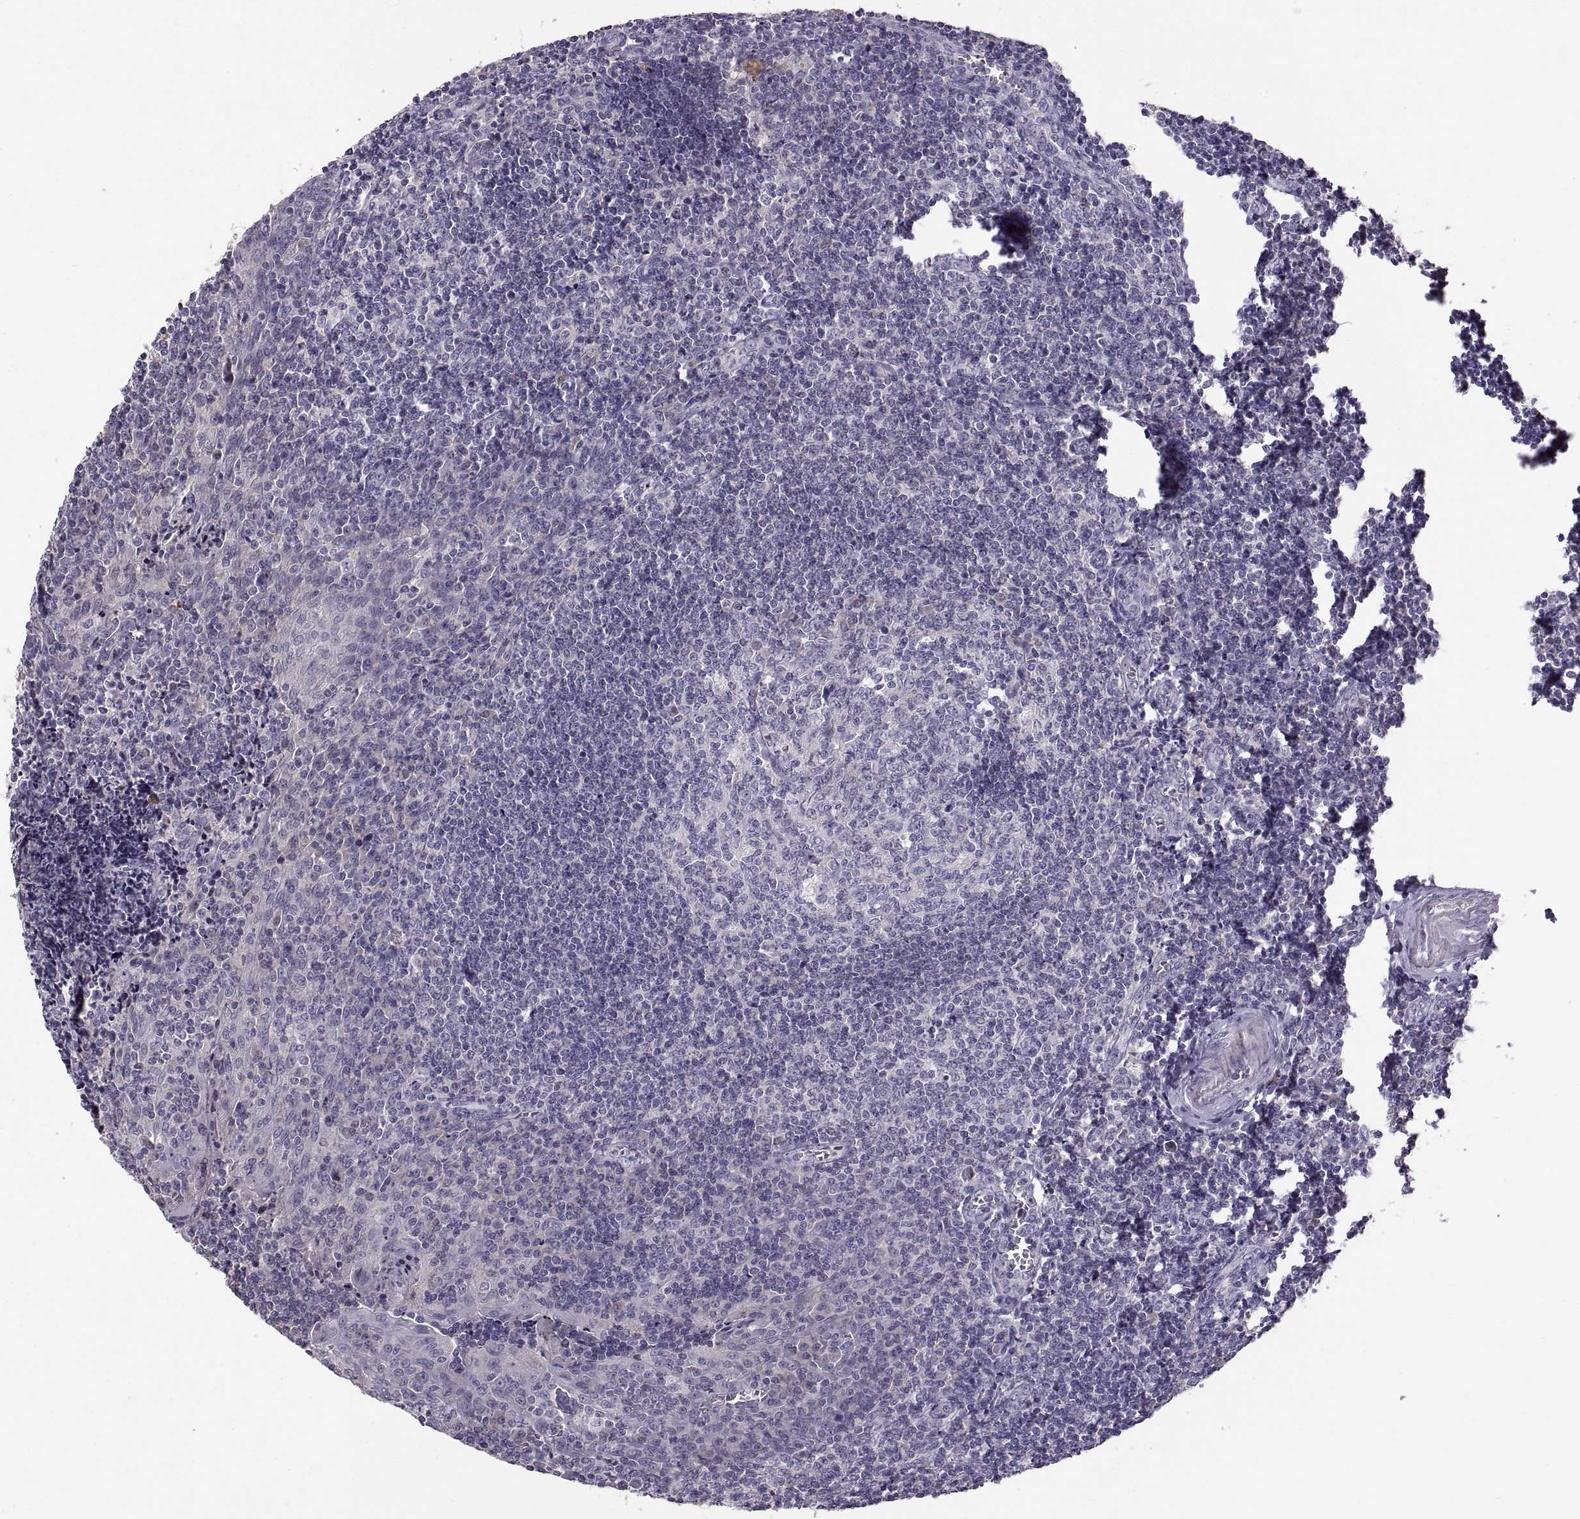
{"staining": {"intensity": "negative", "quantity": "none", "location": "none"}, "tissue": "tonsil", "cell_type": "Germinal center cells", "image_type": "normal", "snomed": [{"axis": "morphology", "description": "Normal tissue, NOS"}, {"axis": "morphology", "description": "Inflammation, NOS"}, {"axis": "topography", "description": "Tonsil"}], "caption": "Immunohistochemistry (IHC) histopathology image of normal tonsil: tonsil stained with DAB displays no significant protein expression in germinal center cells.", "gene": "WFDC8", "patient": {"sex": "female", "age": 31}}